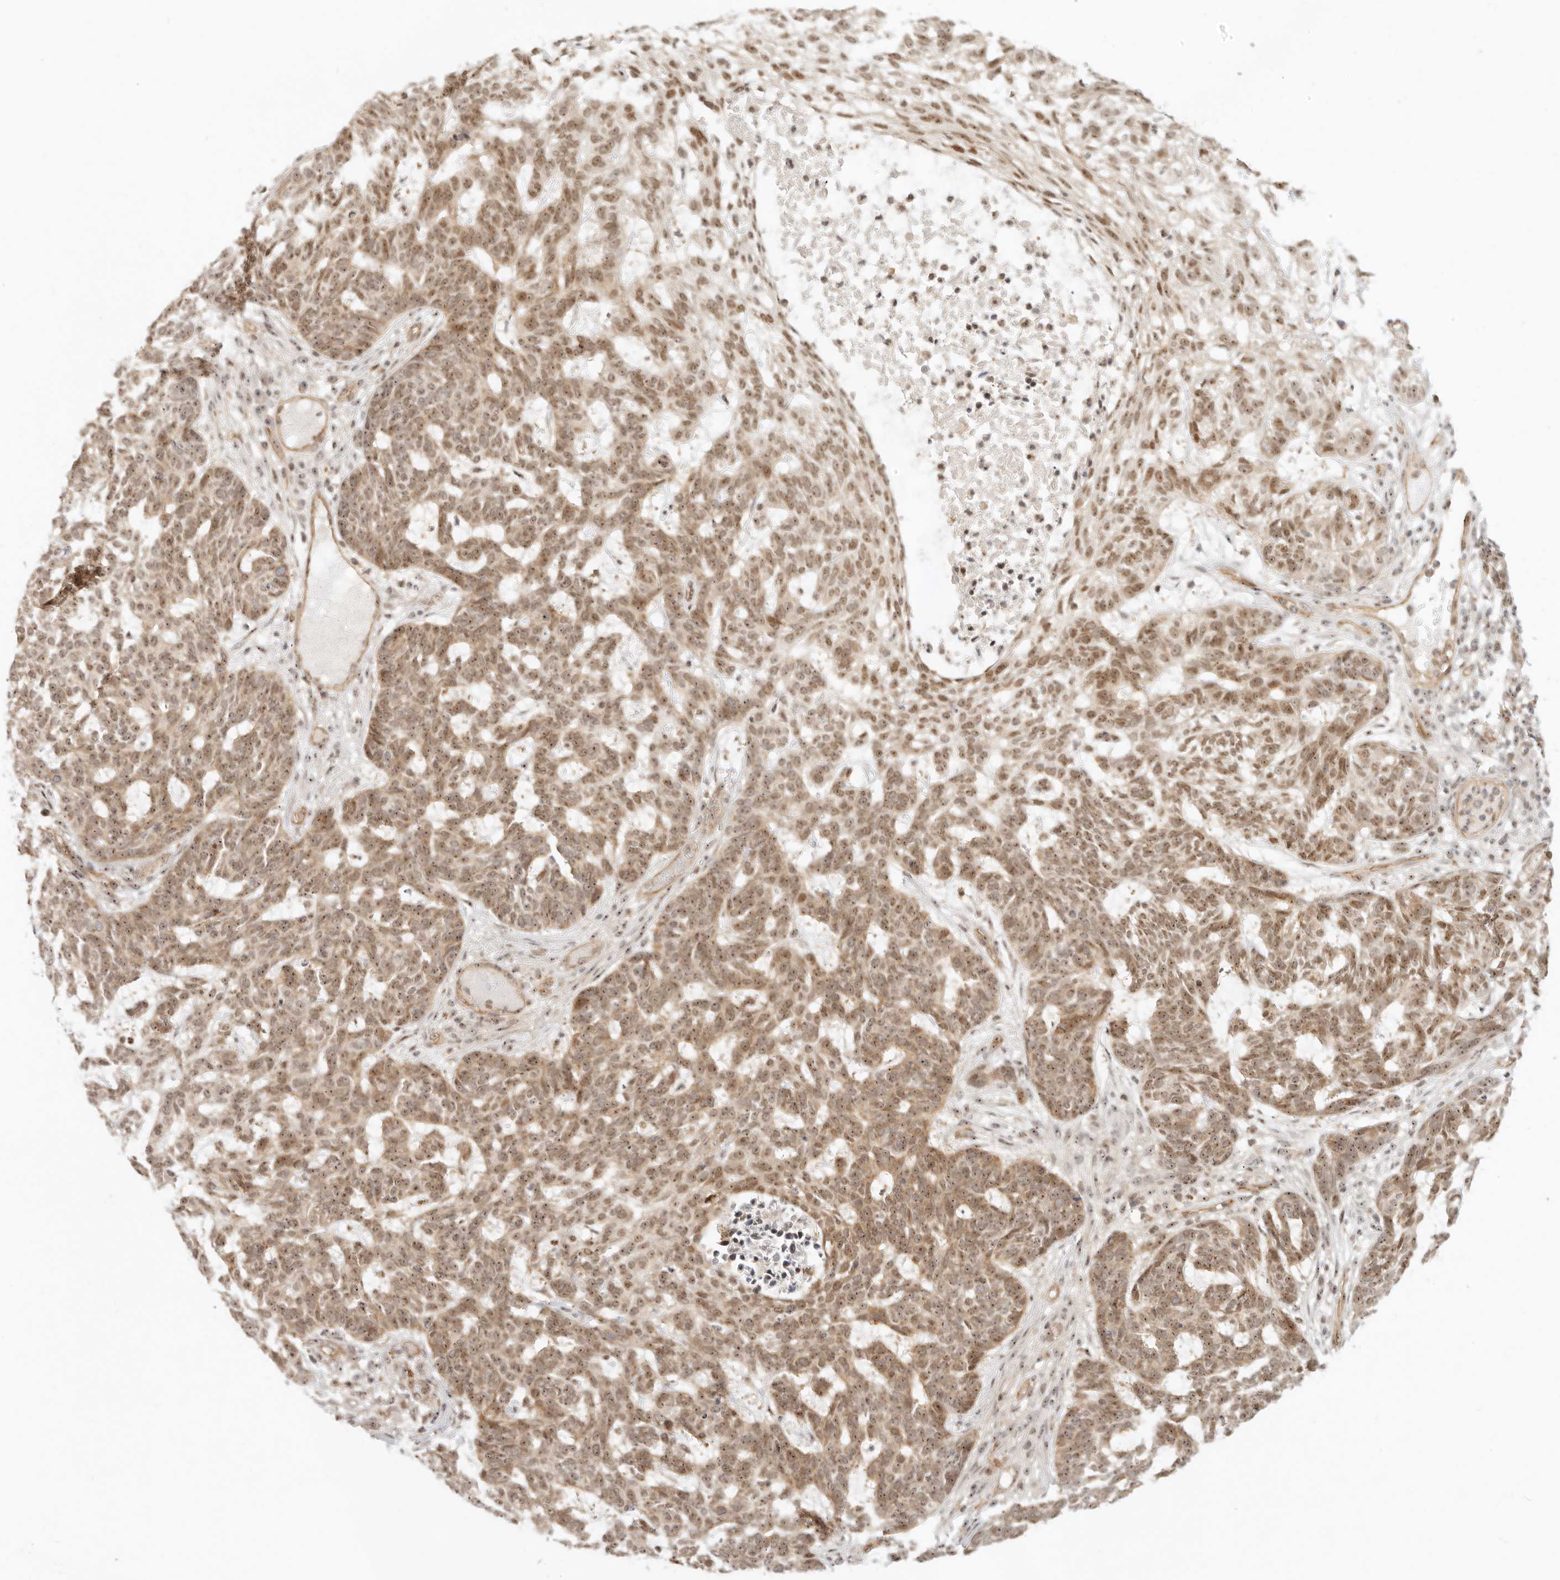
{"staining": {"intensity": "moderate", "quantity": ">75%", "location": "cytoplasmic/membranous,nuclear"}, "tissue": "skin cancer", "cell_type": "Tumor cells", "image_type": "cancer", "snomed": [{"axis": "morphology", "description": "Basal cell carcinoma"}, {"axis": "topography", "description": "Skin"}], "caption": "Moderate cytoplasmic/membranous and nuclear protein positivity is present in approximately >75% of tumor cells in skin cancer. (DAB (3,3'-diaminobenzidine) IHC, brown staining for protein, blue staining for nuclei).", "gene": "BAP1", "patient": {"sex": "male", "age": 85}}